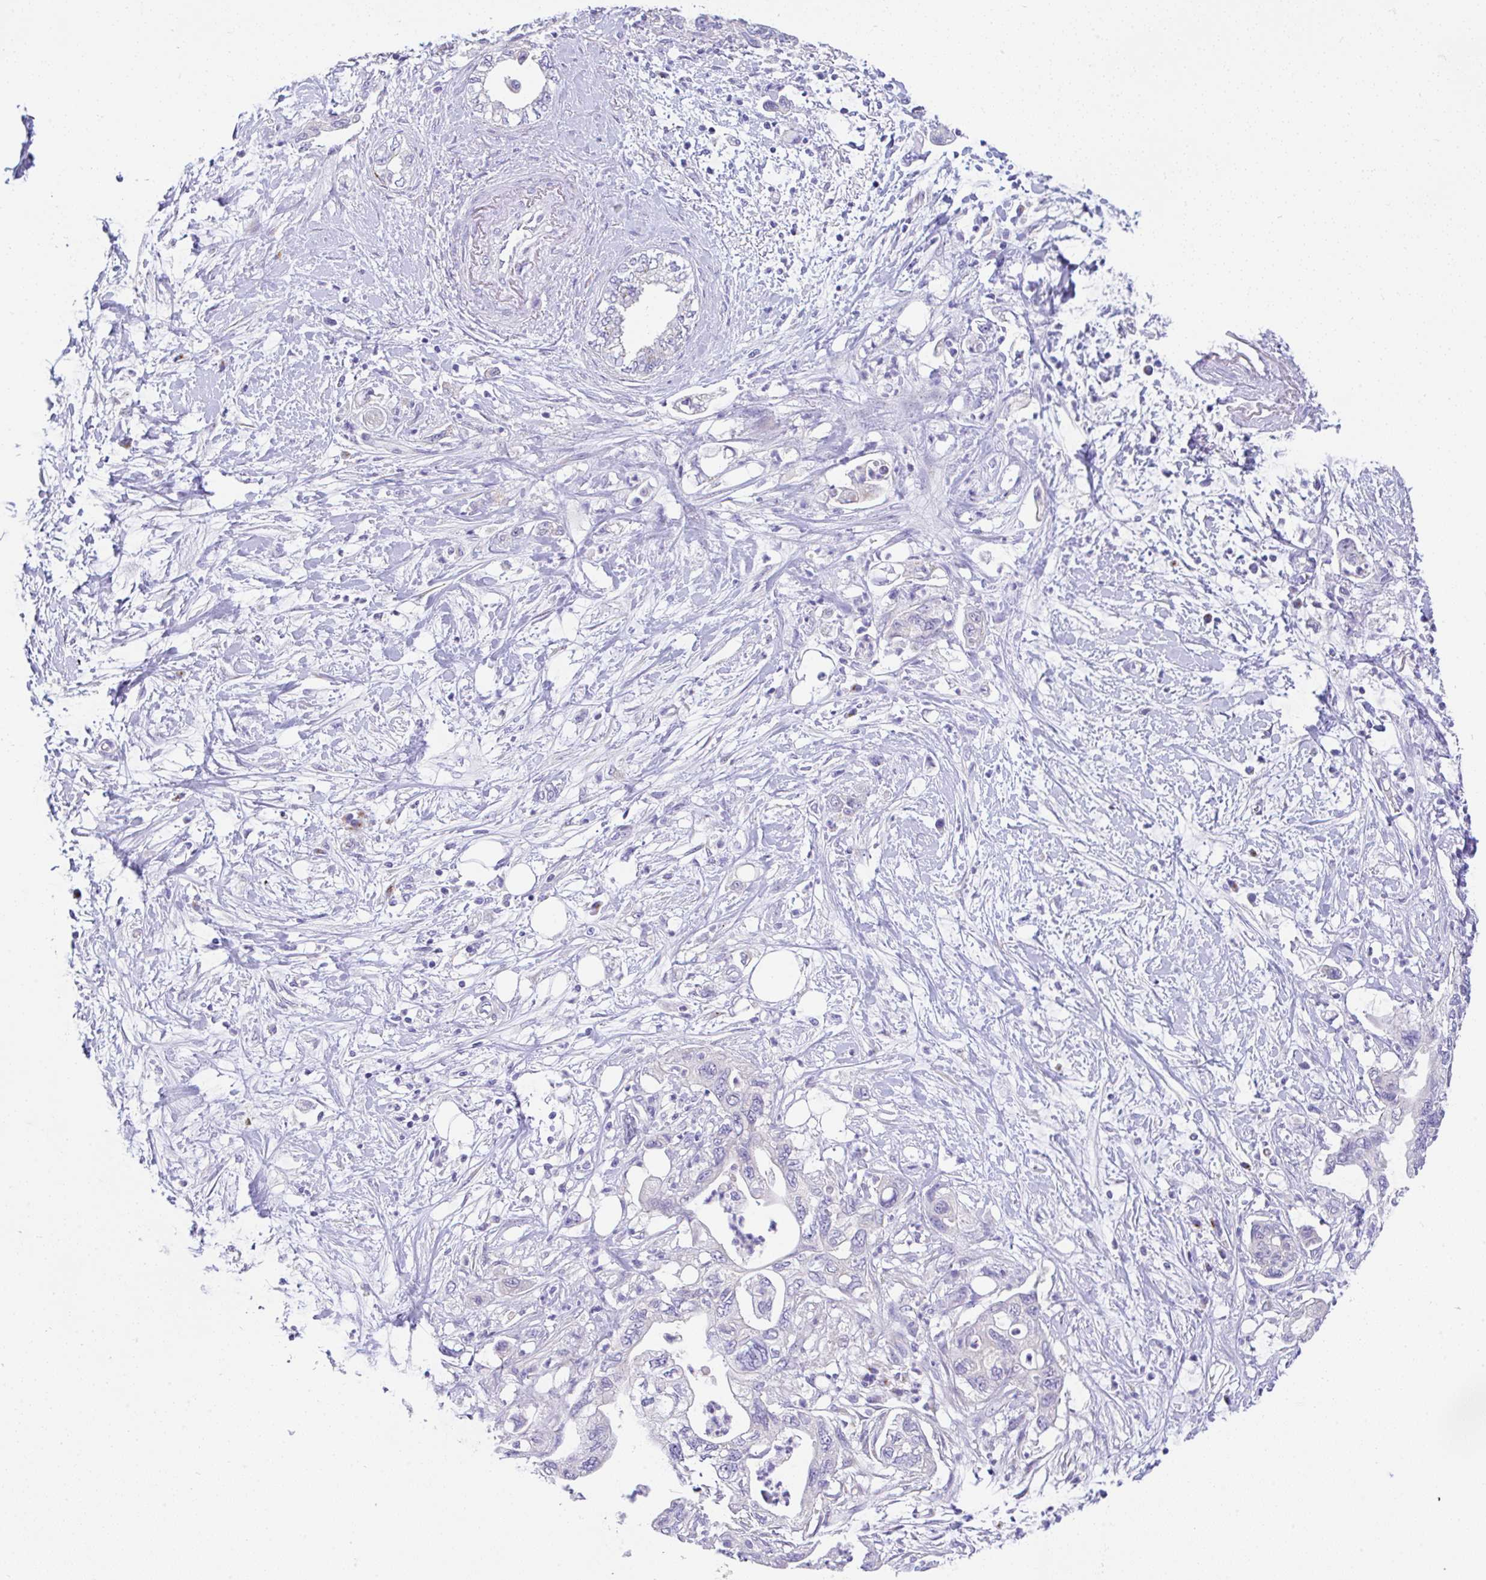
{"staining": {"intensity": "negative", "quantity": "none", "location": "none"}, "tissue": "pancreatic cancer", "cell_type": "Tumor cells", "image_type": "cancer", "snomed": [{"axis": "morphology", "description": "Adenocarcinoma, NOS"}, {"axis": "topography", "description": "Pancreas"}], "caption": "Immunohistochemical staining of pancreatic cancer (adenocarcinoma) shows no significant staining in tumor cells. (IHC, brightfield microscopy, high magnification).", "gene": "SERPINE3", "patient": {"sex": "female", "age": 73}}